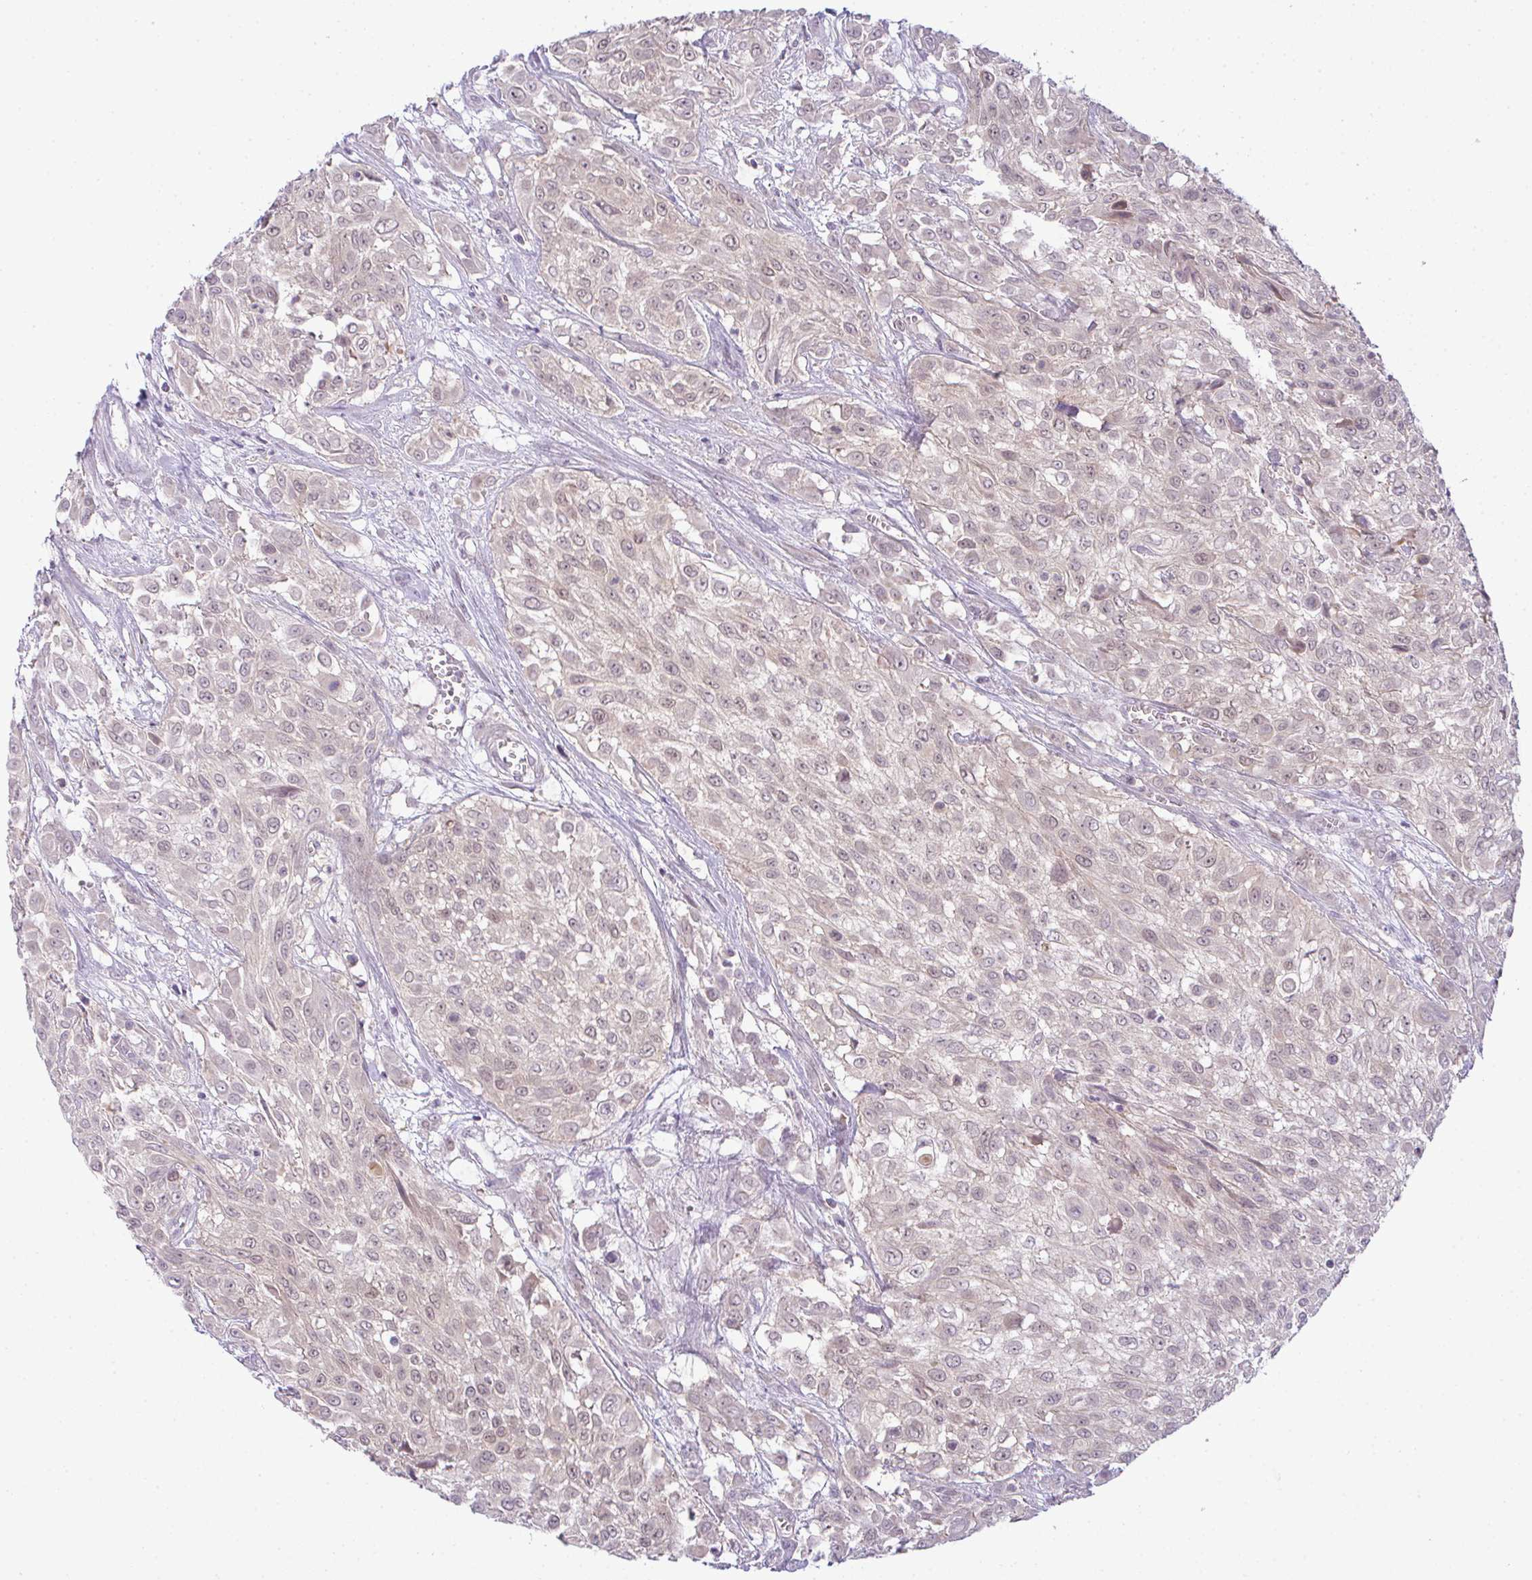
{"staining": {"intensity": "weak", "quantity": "<25%", "location": "nuclear"}, "tissue": "urothelial cancer", "cell_type": "Tumor cells", "image_type": "cancer", "snomed": [{"axis": "morphology", "description": "Urothelial carcinoma, High grade"}, {"axis": "topography", "description": "Urinary bladder"}], "caption": "Tumor cells are negative for protein expression in human urothelial cancer.", "gene": "CSE1L", "patient": {"sex": "male", "age": 57}}